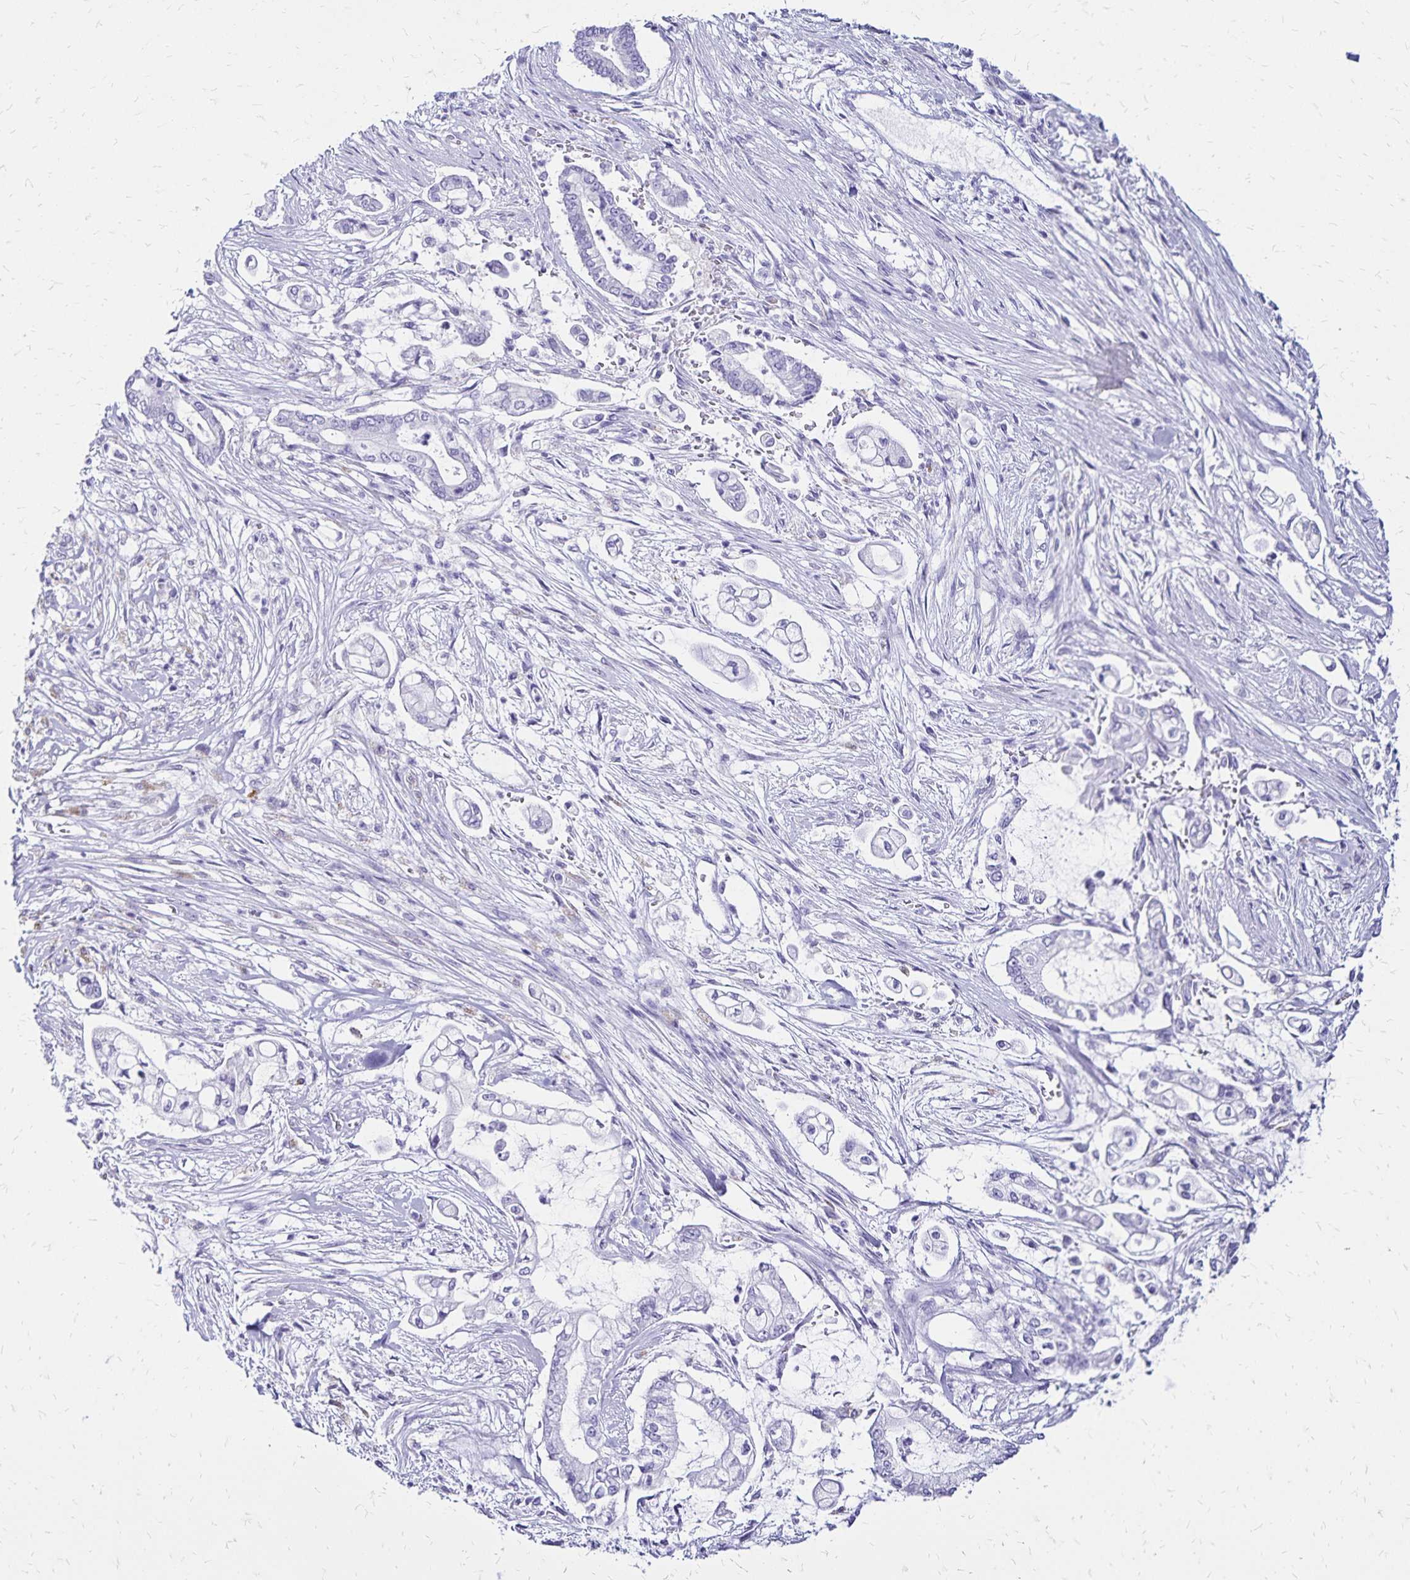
{"staining": {"intensity": "negative", "quantity": "none", "location": "none"}, "tissue": "pancreatic cancer", "cell_type": "Tumor cells", "image_type": "cancer", "snomed": [{"axis": "morphology", "description": "Adenocarcinoma, NOS"}, {"axis": "topography", "description": "Pancreas"}], "caption": "Adenocarcinoma (pancreatic) was stained to show a protein in brown. There is no significant staining in tumor cells.", "gene": "LIN28B", "patient": {"sex": "female", "age": 69}}